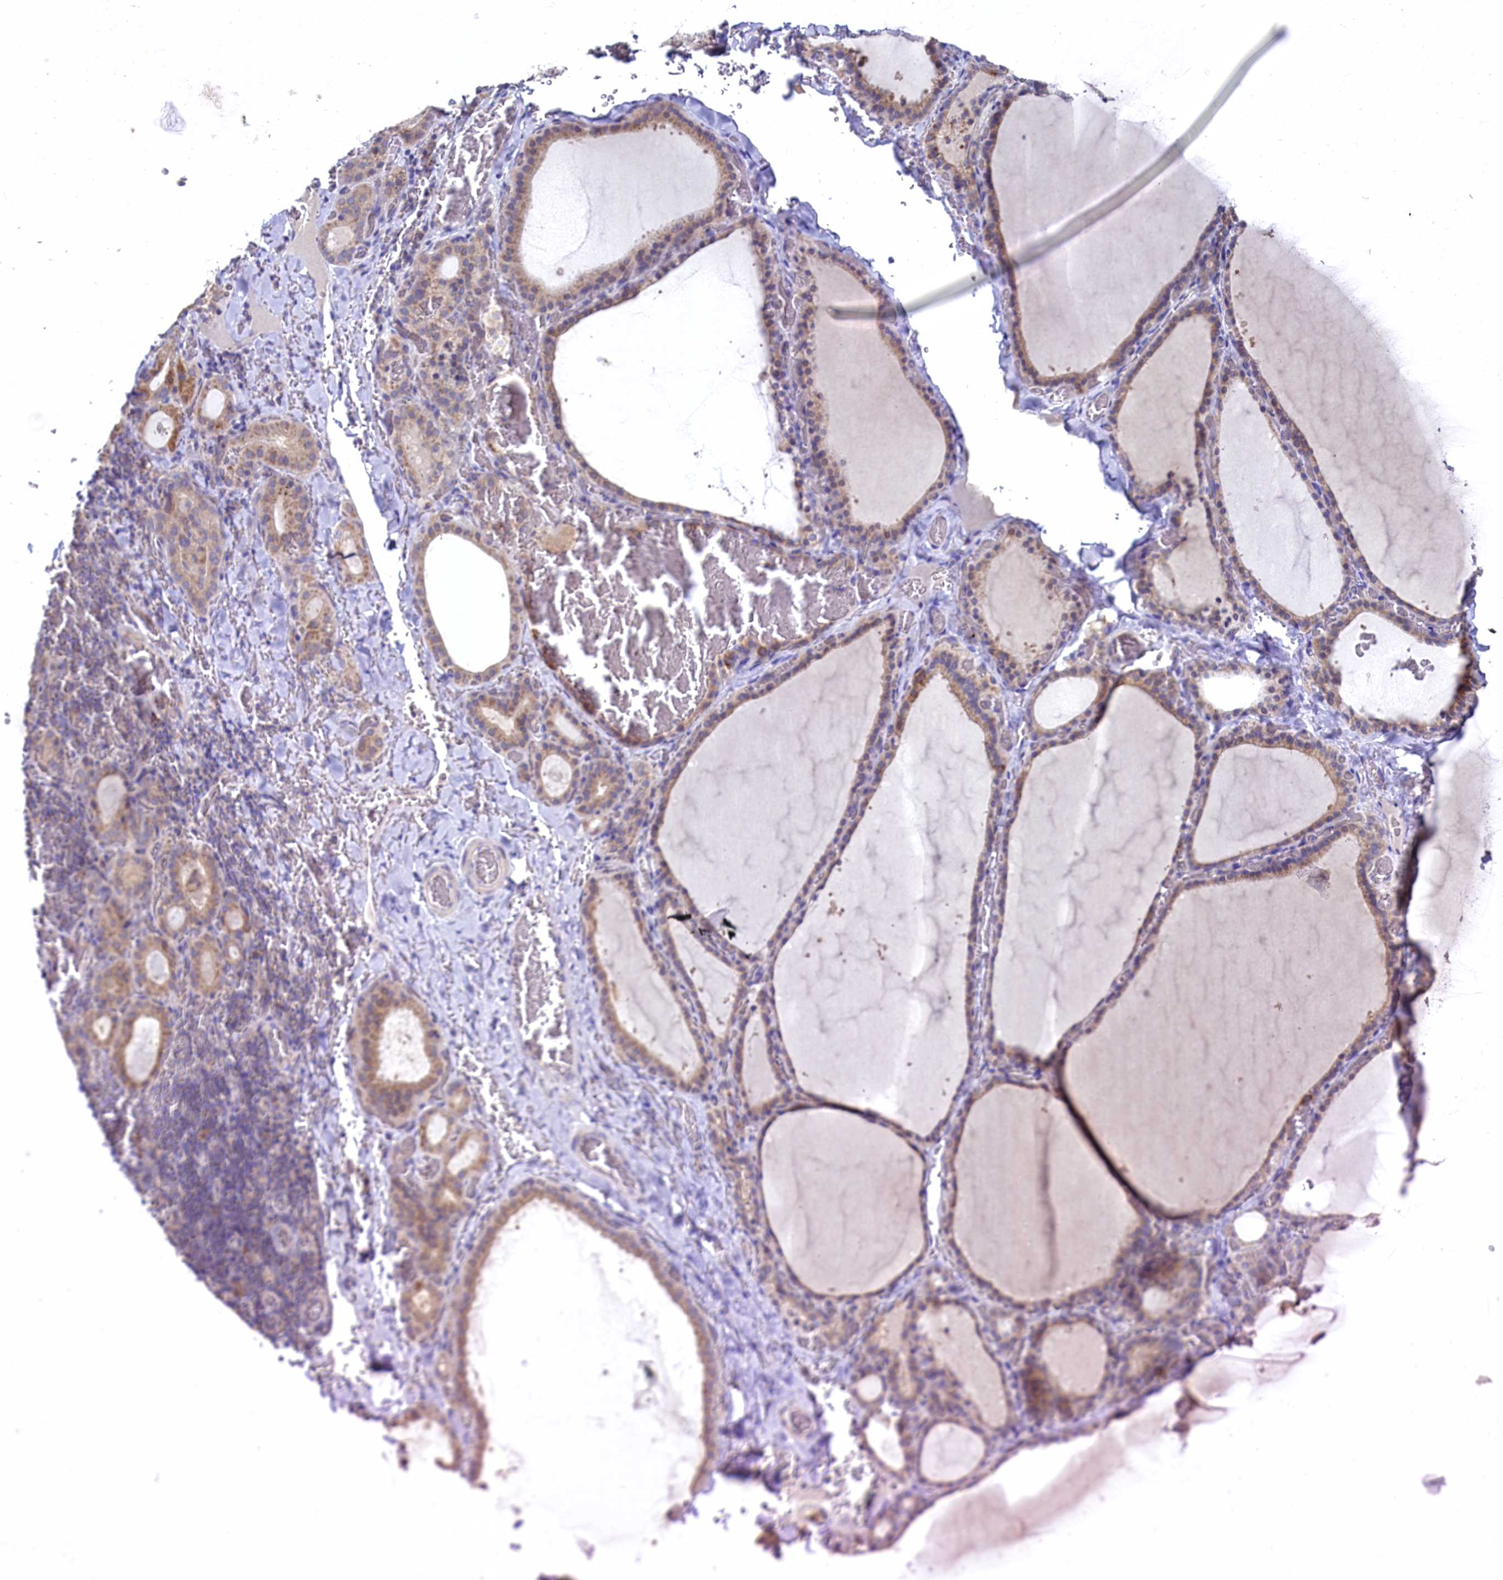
{"staining": {"intensity": "moderate", "quantity": ">75%", "location": "cytoplasmic/membranous"}, "tissue": "thyroid gland", "cell_type": "Glandular cells", "image_type": "normal", "snomed": [{"axis": "morphology", "description": "Normal tissue, NOS"}, {"axis": "topography", "description": "Thyroid gland"}], "caption": "The photomicrograph displays a brown stain indicating the presence of a protein in the cytoplasmic/membranous of glandular cells in thyroid gland. (DAB (3,3'-diaminobenzidine) = brown stain, brightfield microscopy at high magnification).", "gene": "MRPL57", "patient": {"sex": "female", "age": 39}}